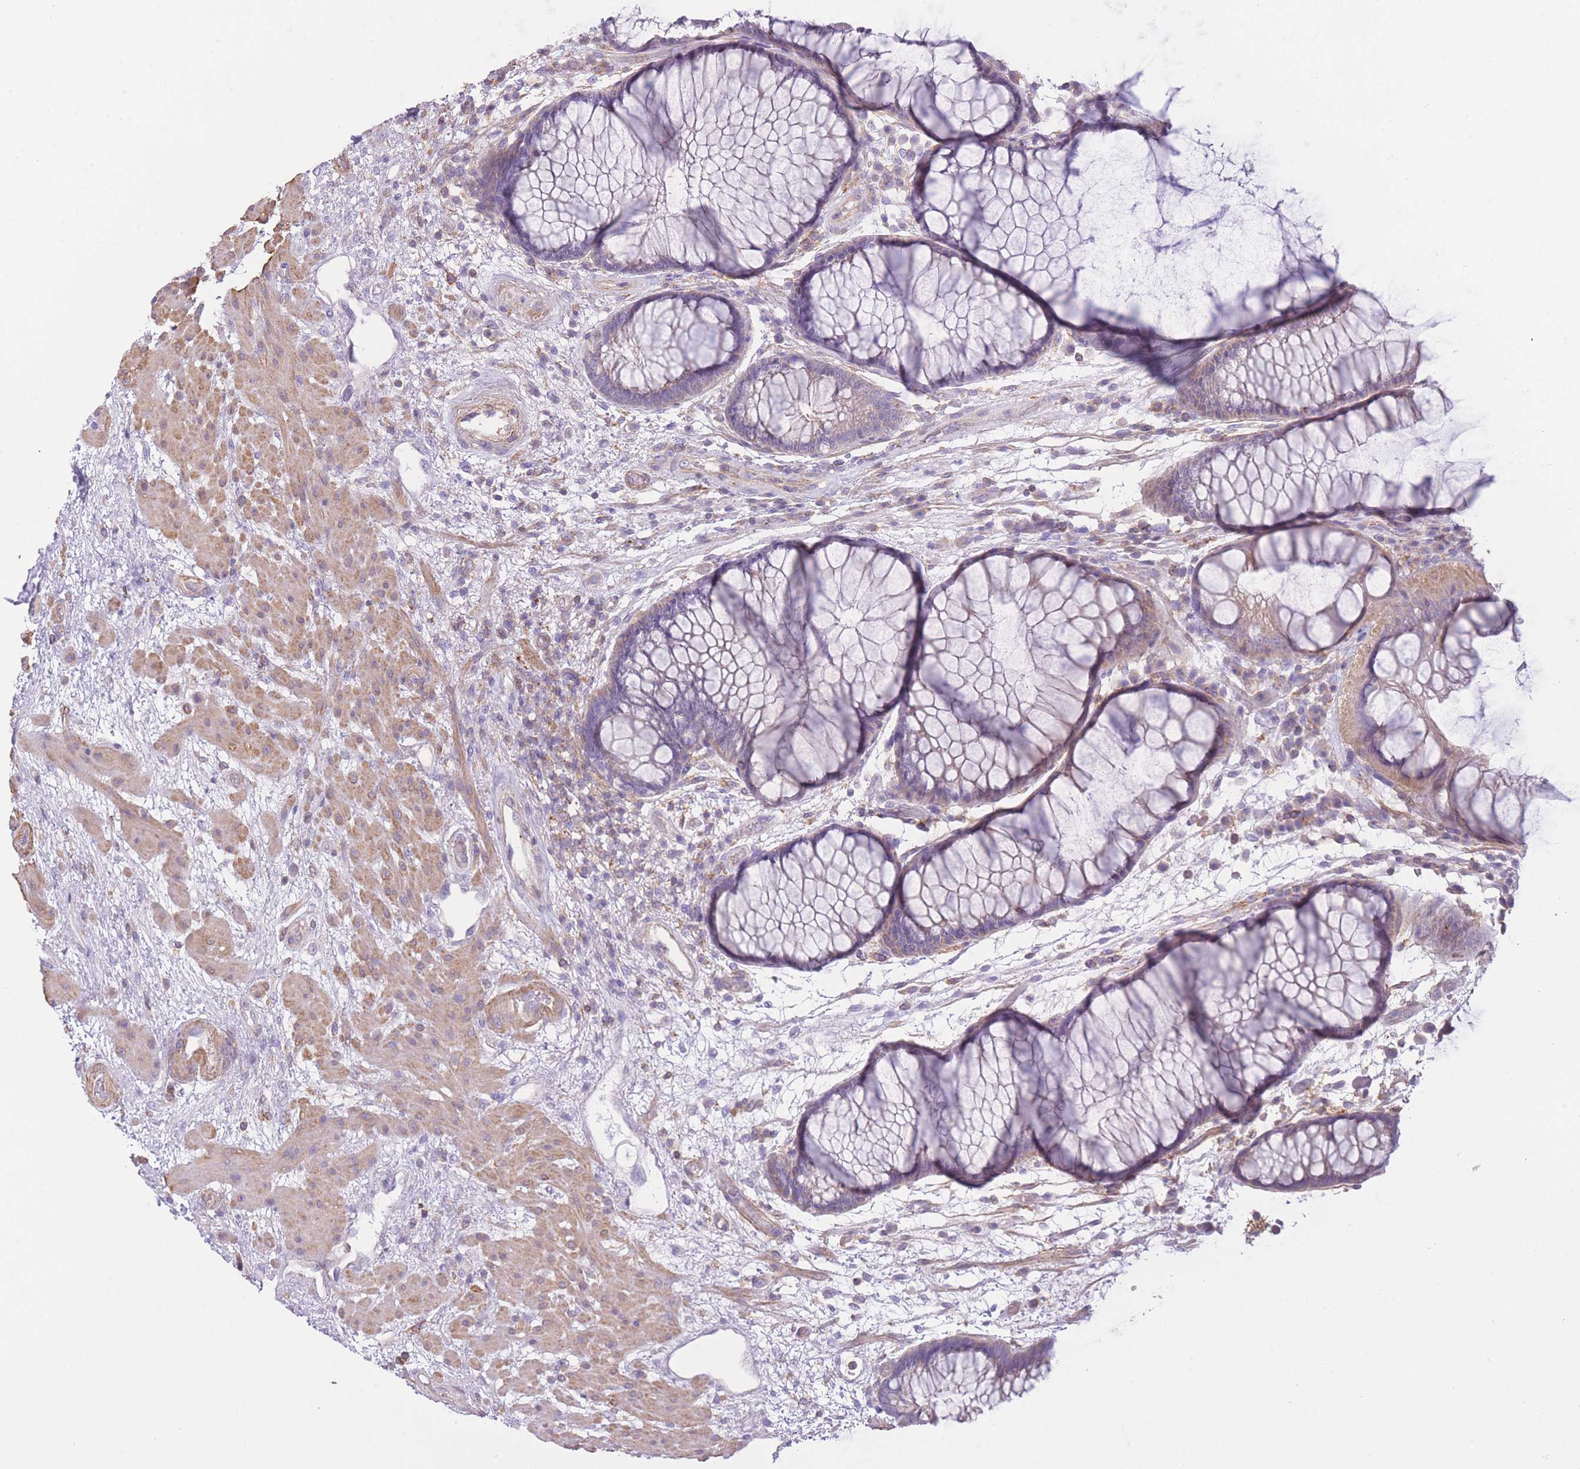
{"staining": {"intensity": "weak", "quantity": "25%-75%", "location": "cytoplasmic/membranous"}, "tissue": "rectum", "cell_type": "Glandular cells", "image_type": "normal", "snomed": [{"axis": "morphology", "description": "Normal tissue, NOS"}, {"axis": "topography", "description": "Rectum"}], "caption": "Rectum stained with DAB immunohistochemistry (IHC) demonstrates low levels of weak cytoplasmic/membranous positivity in about 25%-75% of glandular cells. The staining is performed using DAB brown chromogen to label protein expression. The nuclei are counter-stained blue using hematoxylin.", "gene": "PDHA1", "patient": {"sex": "male", "age": 51}}